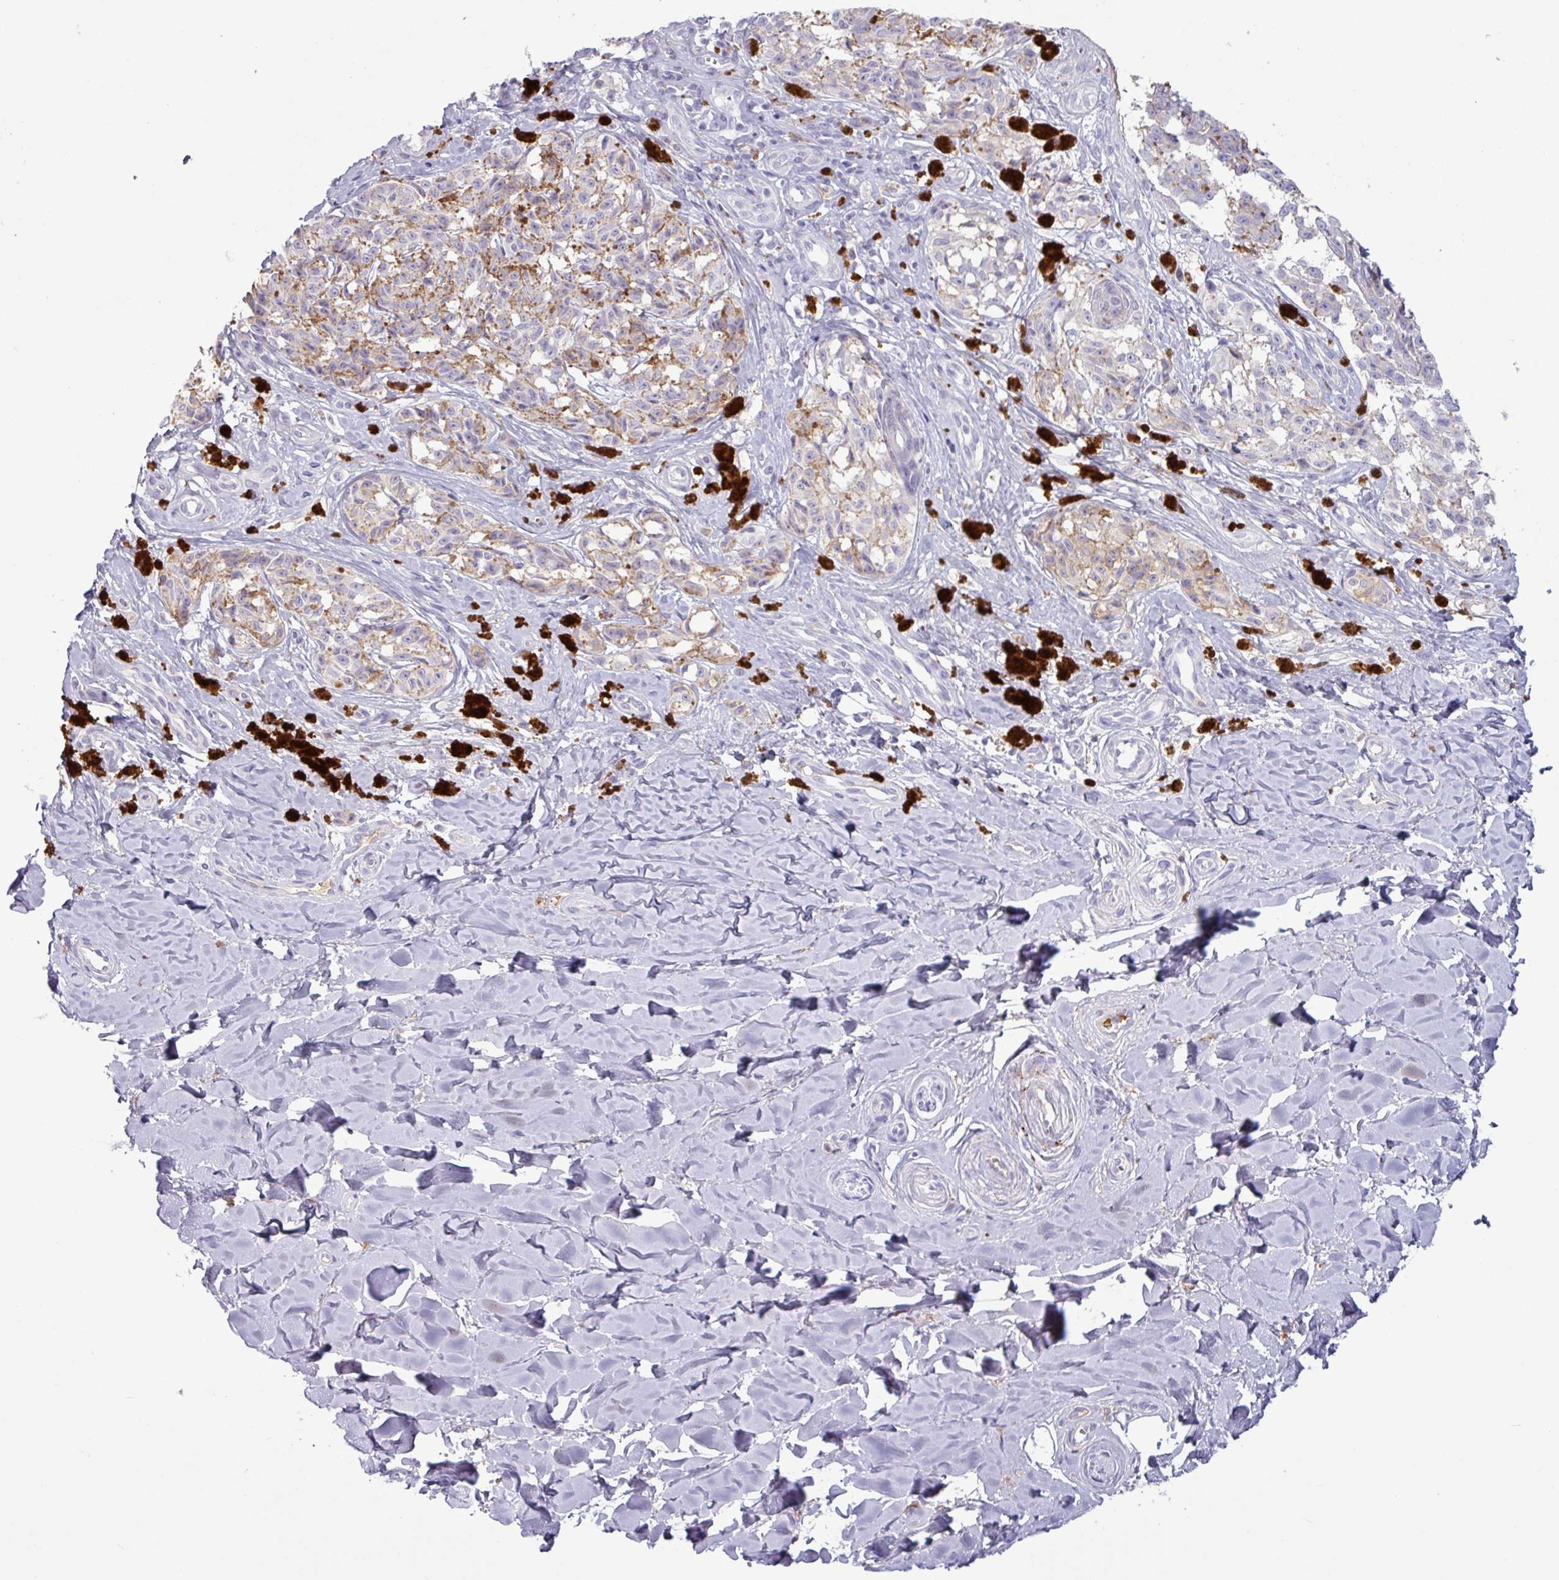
{"staining": {"intensity": "moderate", "quantity": "<25%", "location": "cytoplasmic/membranous"}, "tissue": "melanoma", "cell_type": "Tumor cells", "image_type": "cancer", "snomed": [{"axis": "morphology", "description": "Malignant melanoma, NOS"}, {"axis": "topography", "description": "Skin"}], "caption": "The photomicrograph exhibits staining of malignant melanoma, revealing moderate cytoplasmic/membranous protein positivity (brown color) within tumor cells.", "gene": "C4B", "patient": {"sex": "female", "age": 65}}